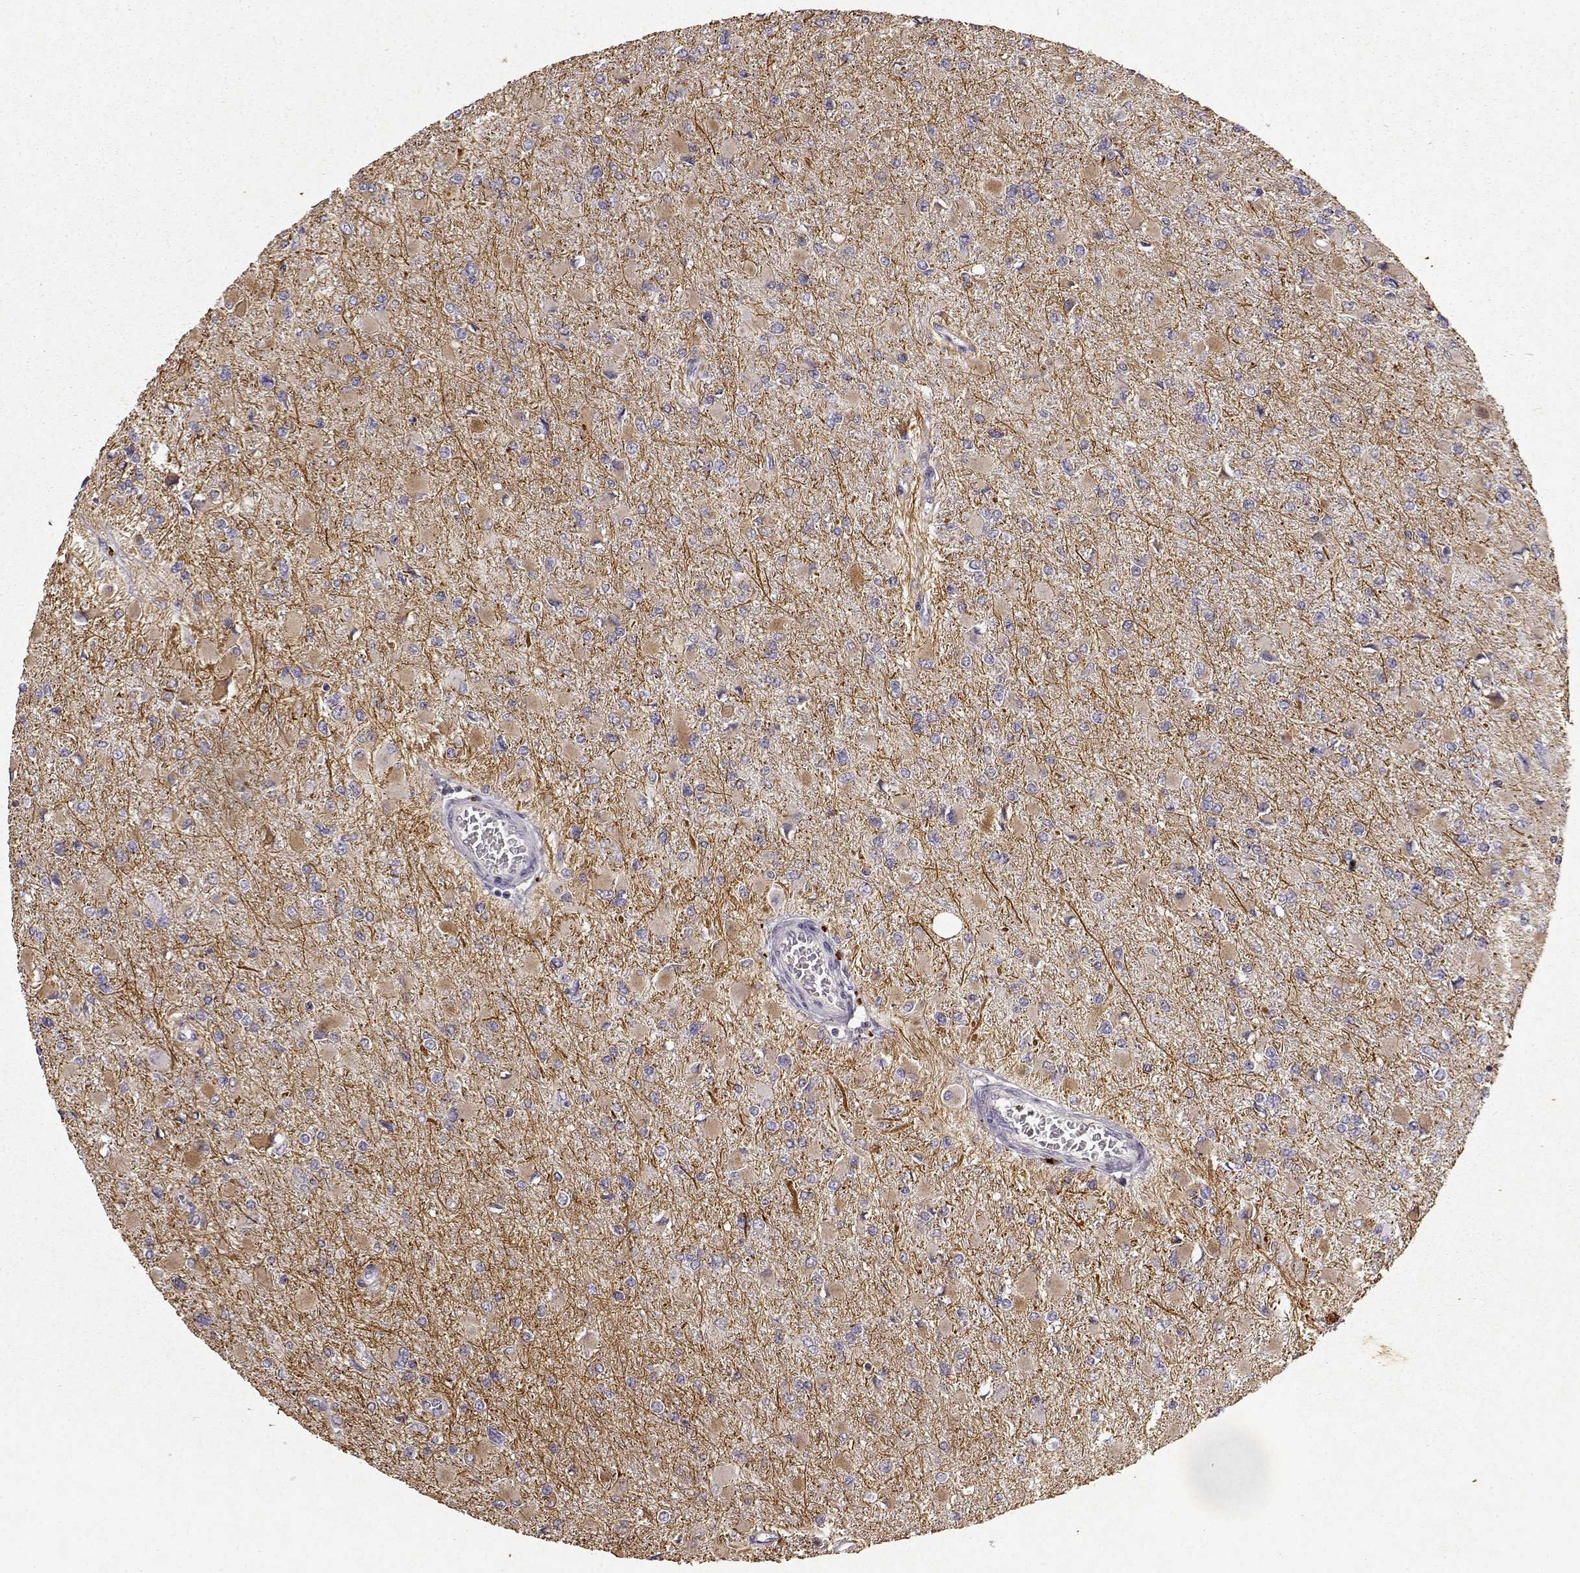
{"staining": {"intensity": "weak", "quantity": ">75%", "location": "cytoplasmic/membranous"}, "tissue": "glioma", "cell_type": "Tumor cells", "image_type": "cancer", "snomed": [{"axis": "morphology", "description": "Glioma, malignant, High grade"}, {"axis": "topography", "description": "Cerebral cortex"}], "caption": "Immunohistochemical staining of high-grade glioma (malignant) demonstrates low levels of weak cytoplasmic/membranous expression in about >75% of tumor cells.", "gene": "ERBB3", "patient": {"sex": "female", "age": 36}}